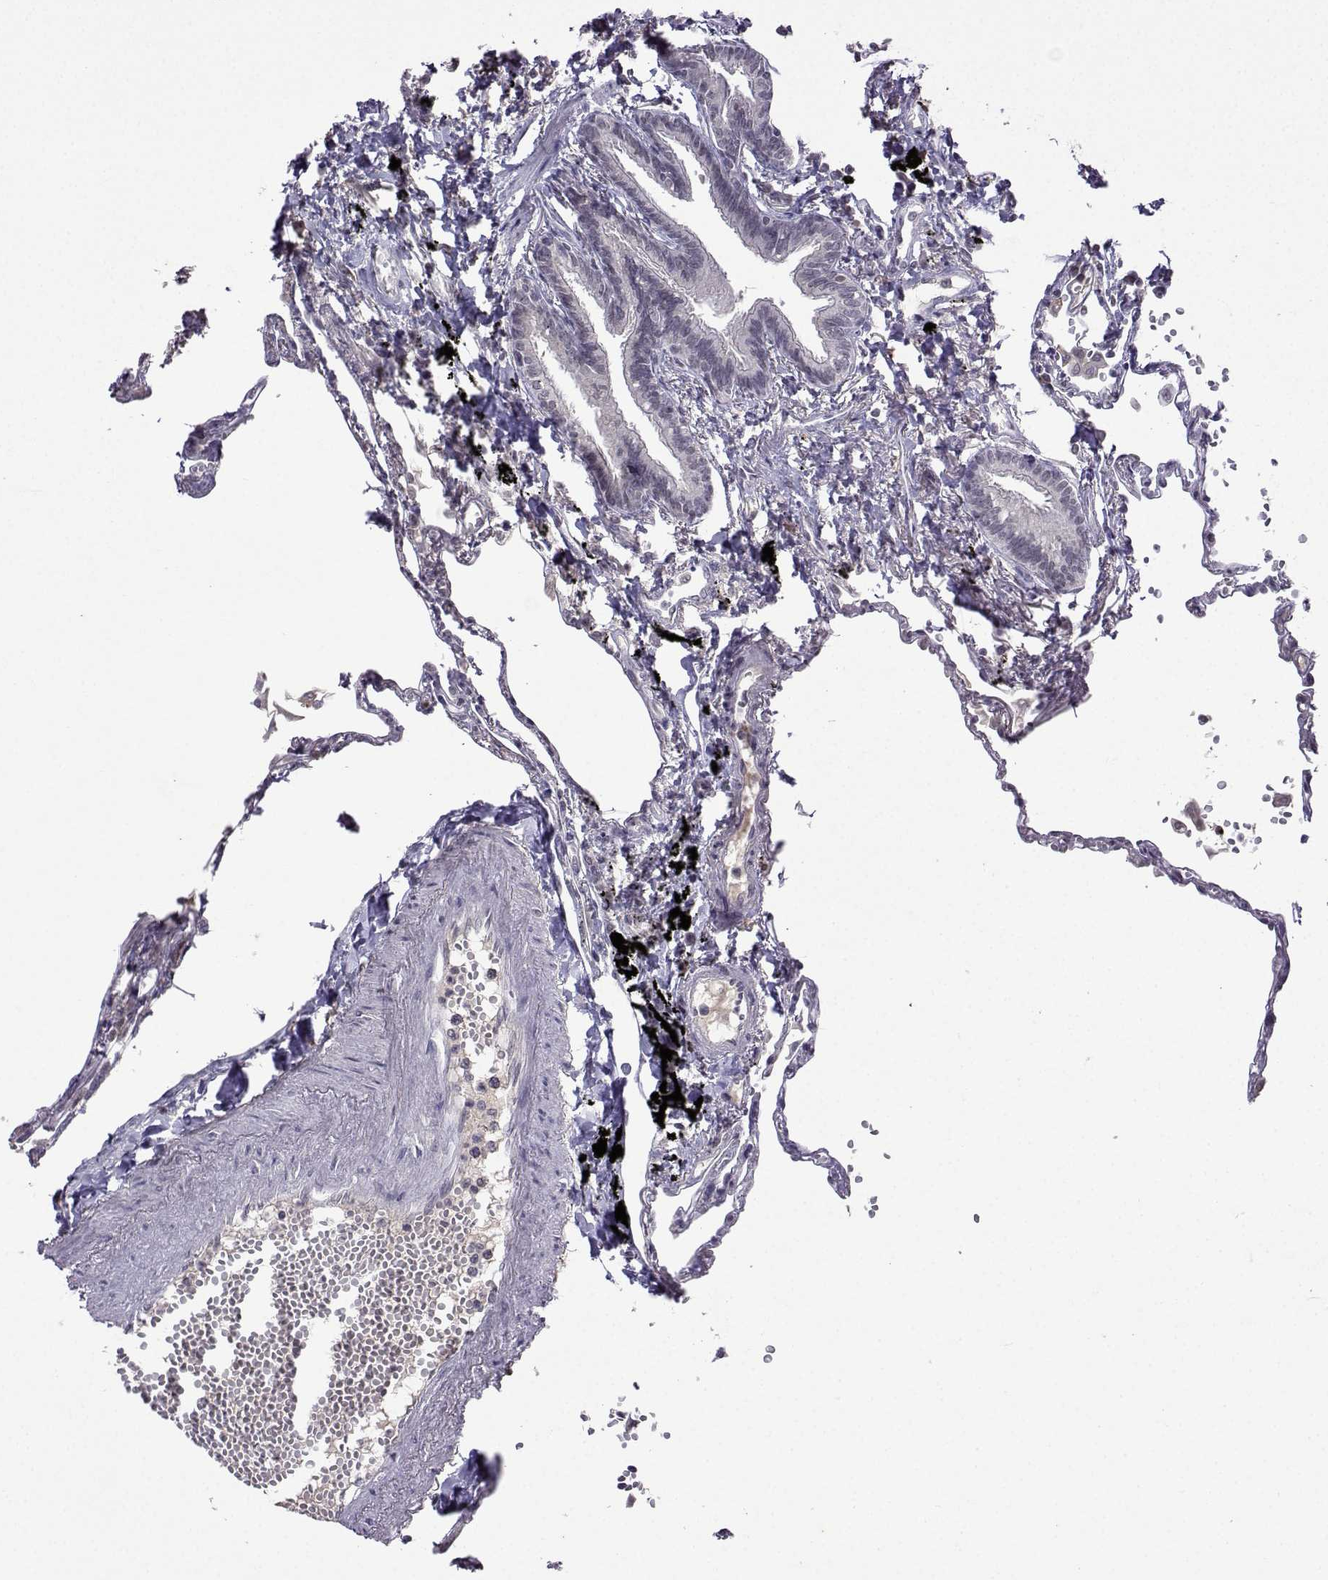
{"staining": {"intensity": "weak", "quantity": "<25%", "location": "cytoplasmic/membranous"}, "tissue": "lung", "cell_type": "Alveolar cells", "image_type": "normal", "snomed": [{"axis": "morphology", "description": "Normal tissue, NOS"}, {"axis": "topography", "description": "Lung"}], "caption": "An immunohistochemistry photomicrograph of normal lung is shown. There is no staining in alveolar cells of lung.", "gene": "CCL28", "patient": {"sex": "male", "age": 78}}